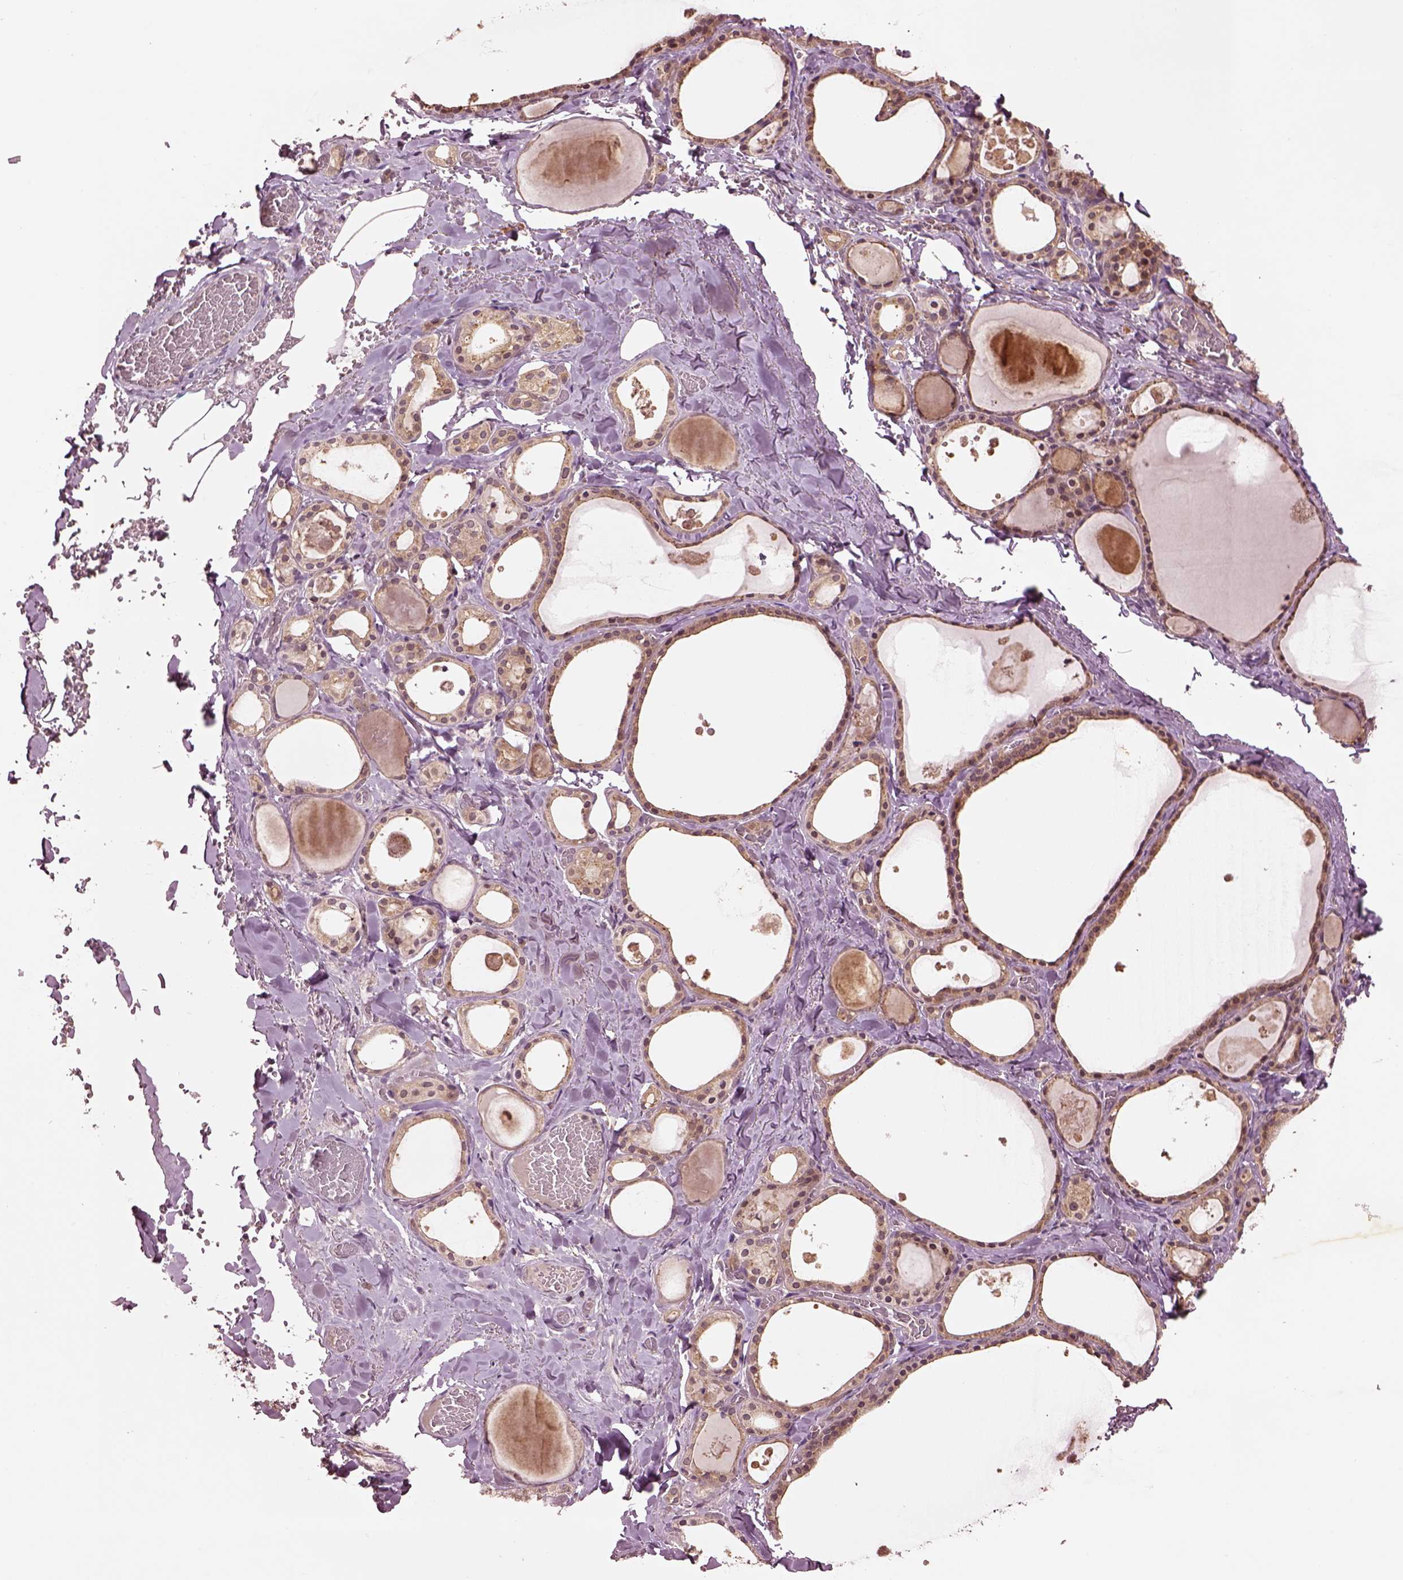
{"staining": {"intensity": "moderate", "quantity": ">75%", "location": "cytoplasmic/membranous"}, "tissue": "thyroid gland", "cell_type": "Glandular cells", "image_type": "normal", "snomed": [{"axis": "morphology", "description": "Normal tissue, NOS"}, {"axis": "topography", "description": "Thyroid gland"}], "caption": "Immunohistochemistry (DAB (3,3'-diaminobenzidine)) staining of normal human thyroid gland displays moderate cytoplasmic/membranous protein staining in approximately >75% of glandular cells.", "gene": "MTHFS", "patient": {"sex": "male", "age": 56}}